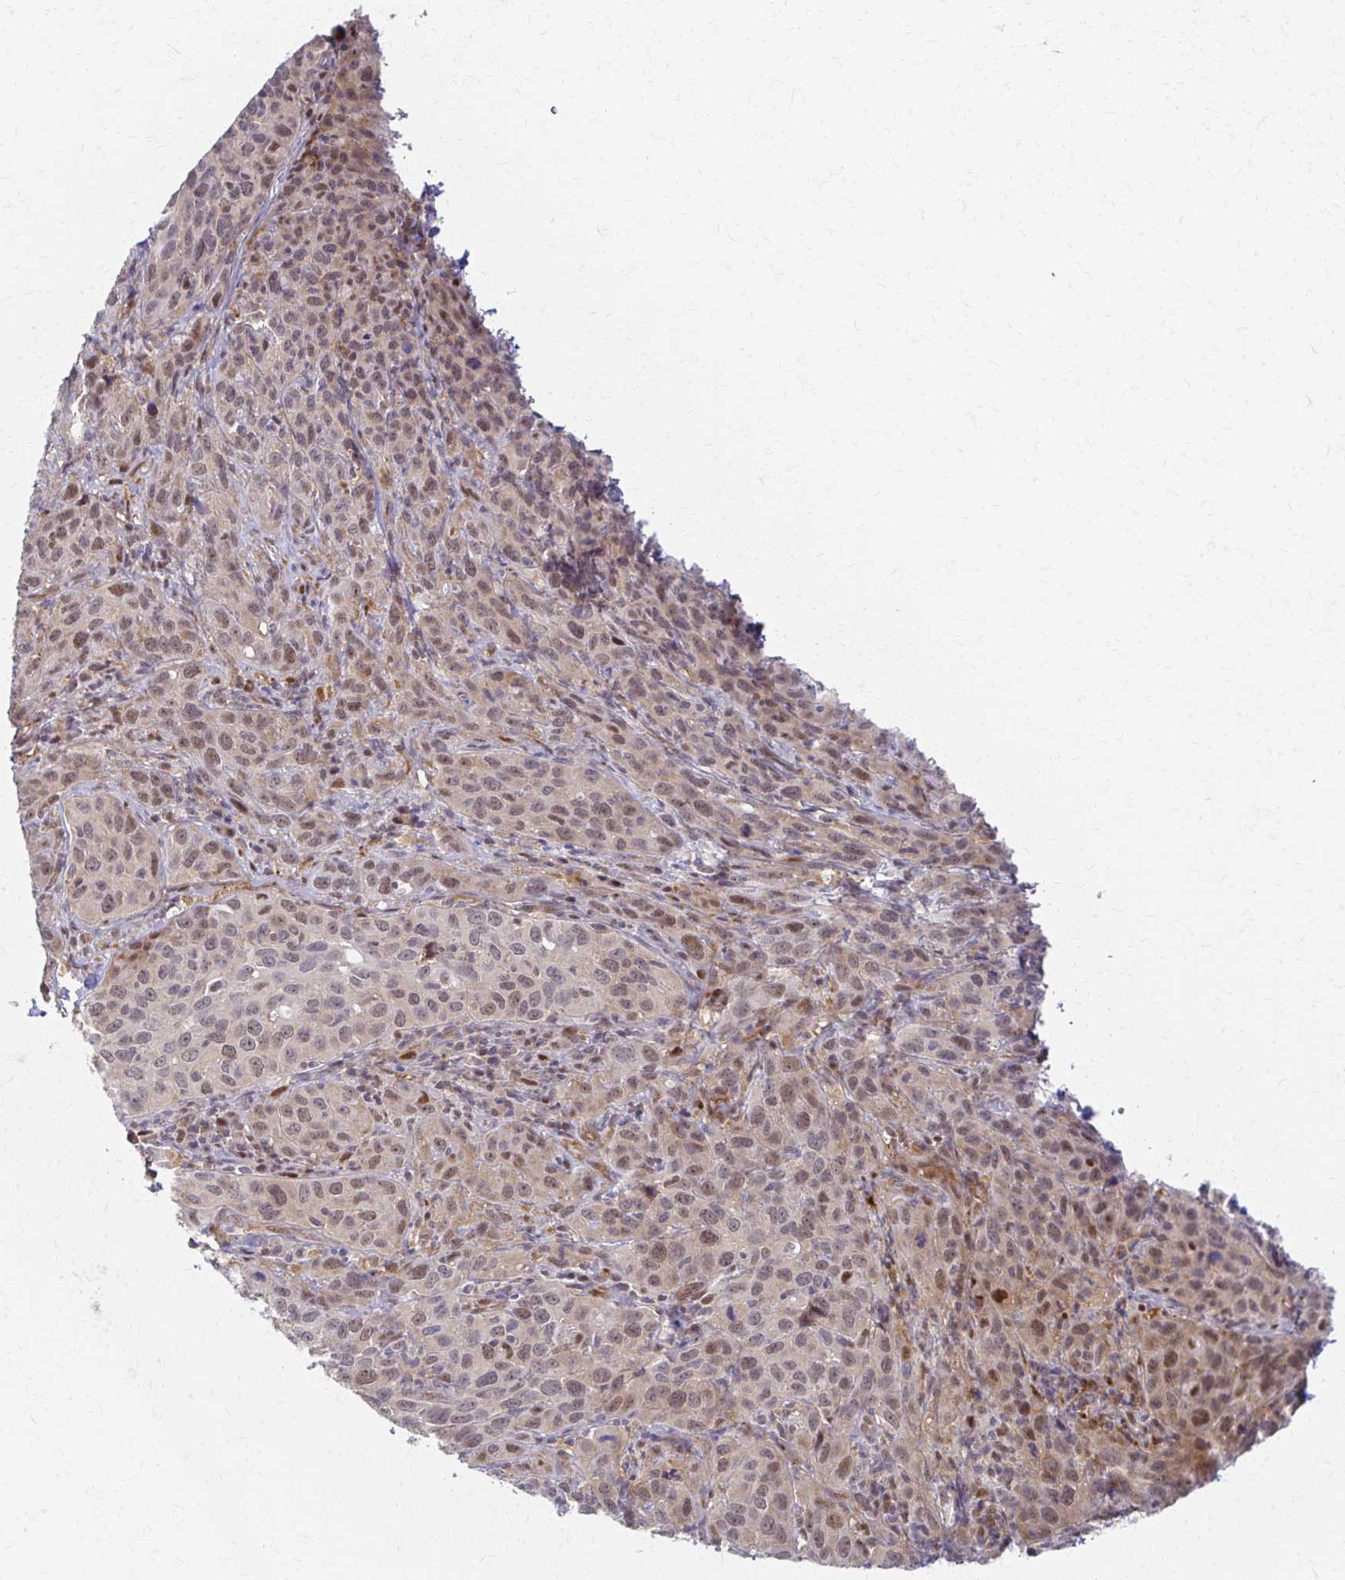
{"staining": {"intensity": "weak", "quantity": ">75%", "location": "nuclear"}, "tissue": "cervical cancer", "cell_type": "Tumor cells", "image_type": "cancer", "snomed": [{"axis": "morphology", "description": "Squamous cell carcinoma, NOS"}, {"axis": "topography", "description": "Cervix"}], "caption": "Squamous cell carcinoma (cervical) stained with a brown dye exhibits weak nuclear positive positivity in about >75% of tumor cells.", "gene": "PSMD7", "patient": {"sex": "female", "age": 51}}